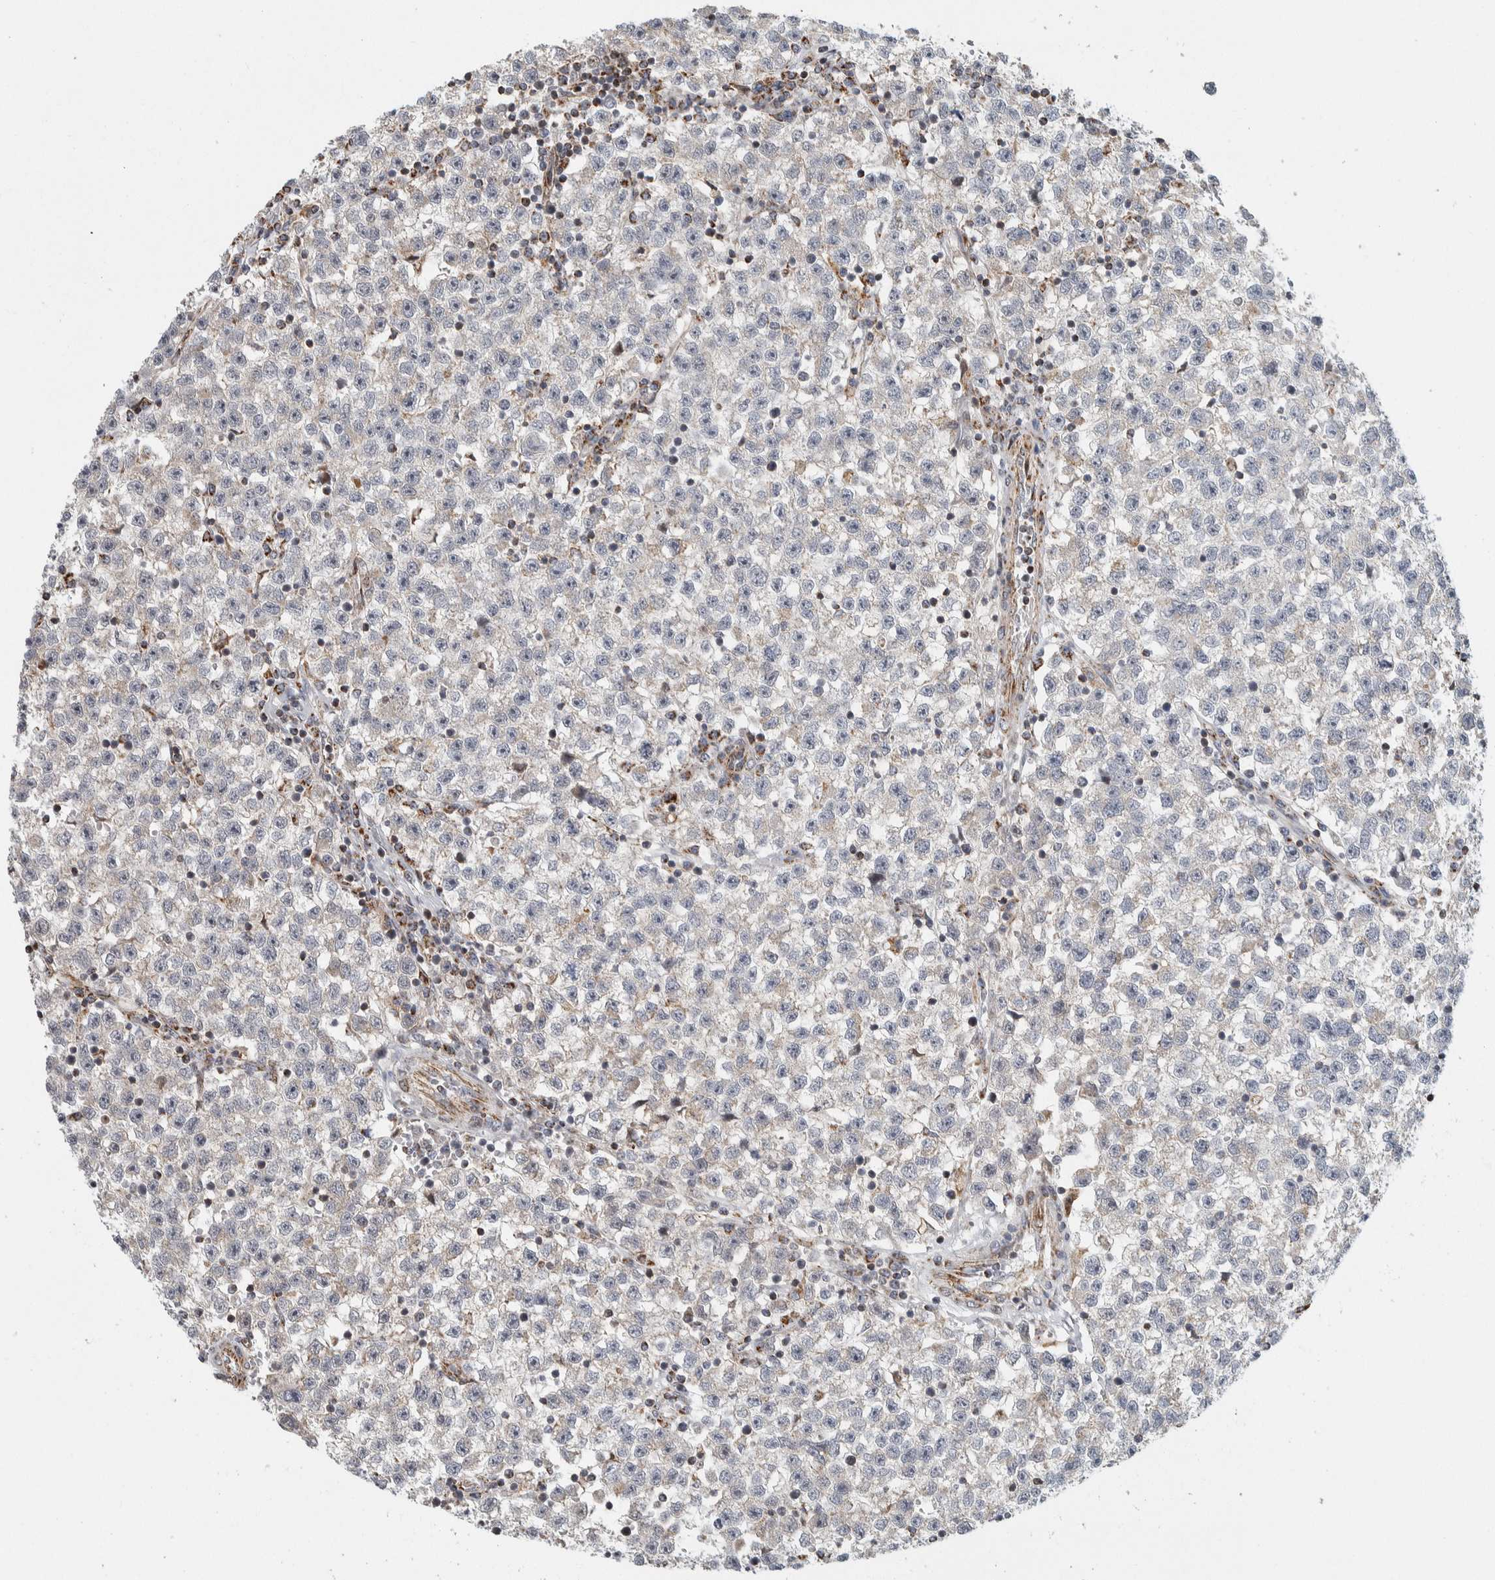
{"staining": {"intensity": "negative", "quantity": "none", "location": "none"}, "tissue": "testis cancer", "cell_type": "Tumor cells", "image_type": "cancer", "snomed": [{"axis": "morphology", "description": "Seminoma, NOS"}, {"axis": "topography", "description": "Testis"}], "caption": "Testis seminoma stained for a protein using immunohistochemistry reveals no expression tumor cells.", "gene": "AFP", "patient": {"sex": "male", "age": 22}}